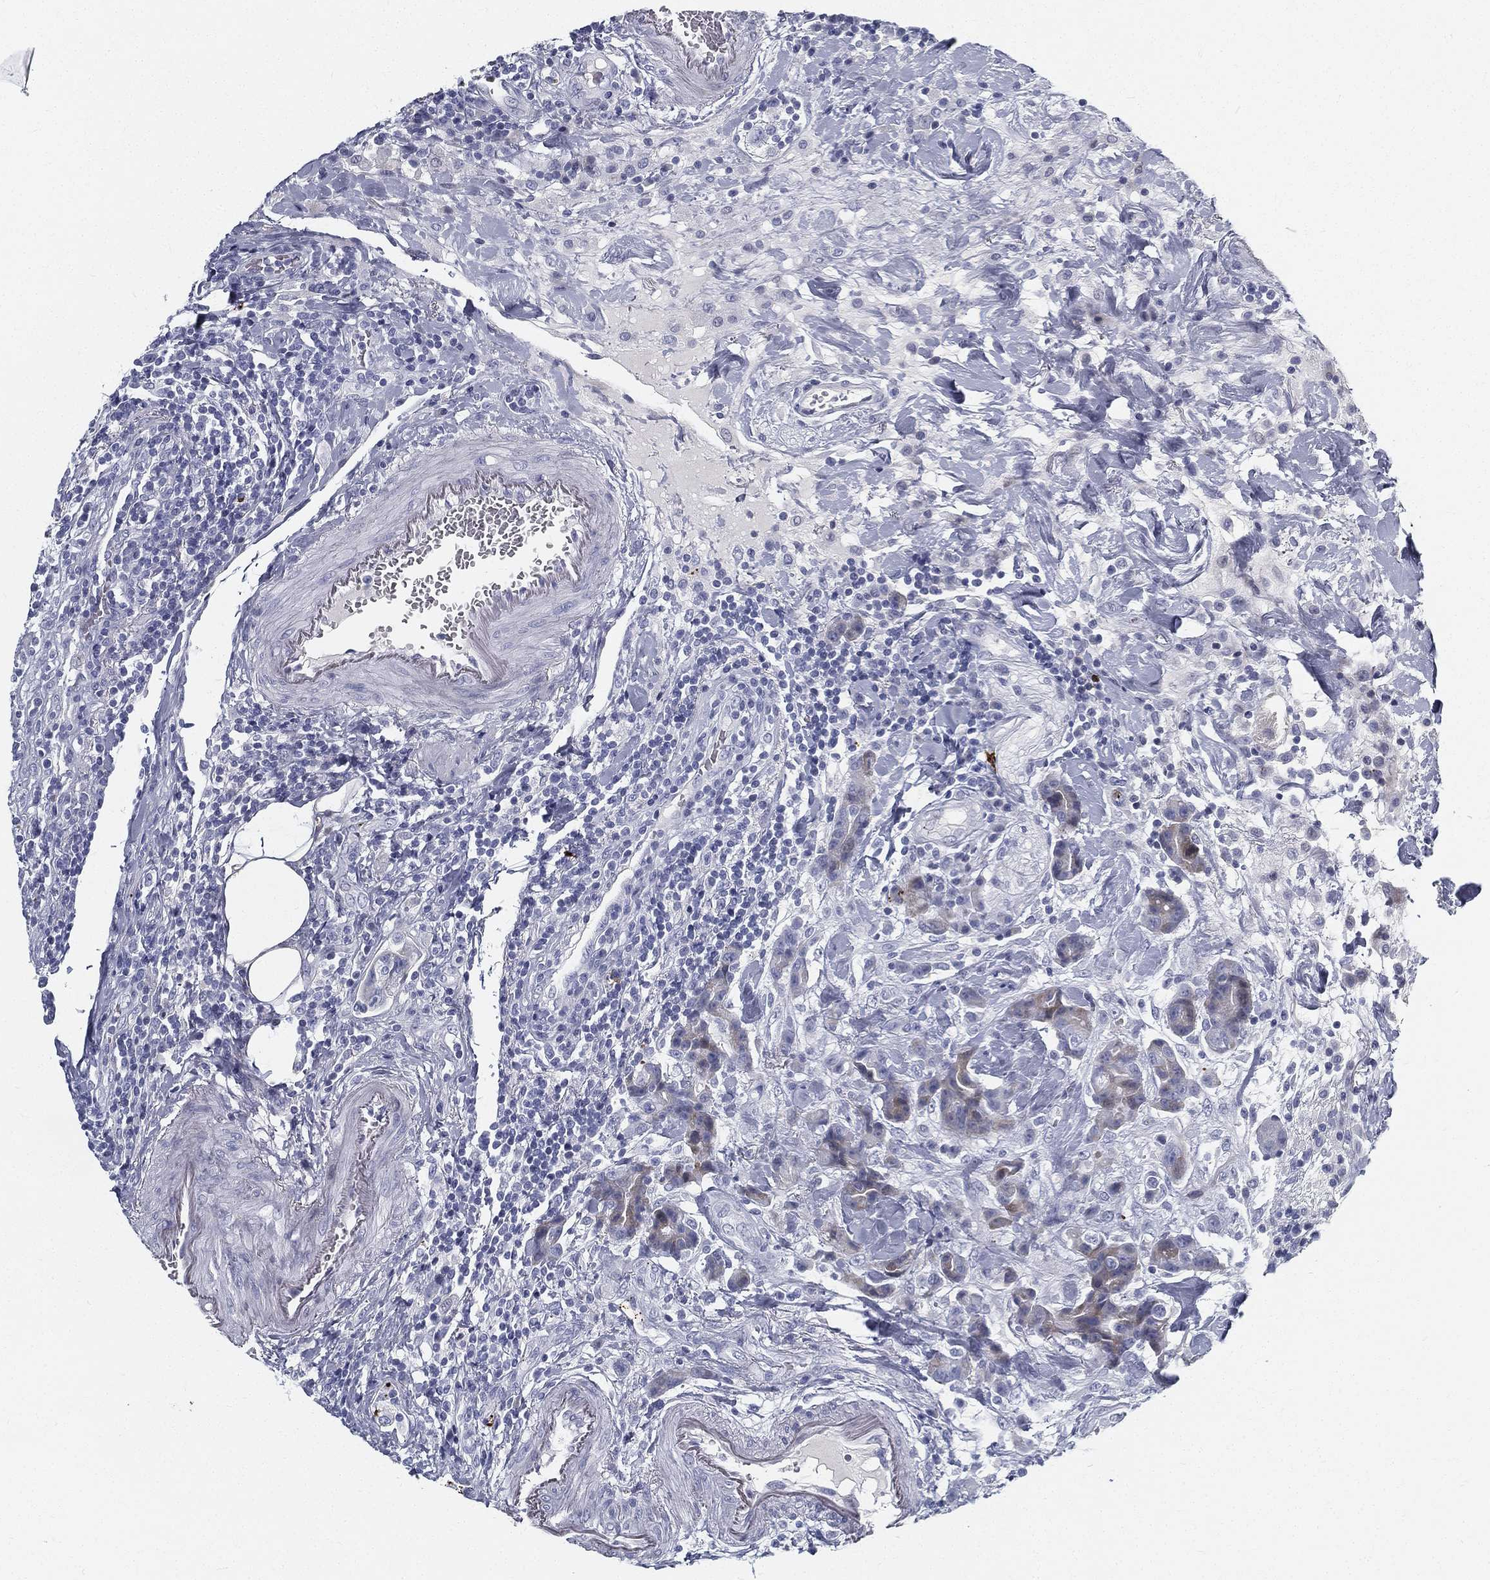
{"staining": {"intensity": "weak", "quantity": "<25%", "location": "cytoplasmic/membranous"}, "tissue": "colorectal cancer", "cell_type": "Tumor cells", "image_type": "cancer", "snomed": [{"axis": "morphology", "description": "Adenocarcinoma, NOS"}, {"axis": "topography", "description": "Colon"}], "caption": "Tumor cells show no significant protein staining in colorectal cancer (adenocarcinoma).", "gene": "SPPL2C", "patient": {"sex": "female", "age": 69}}